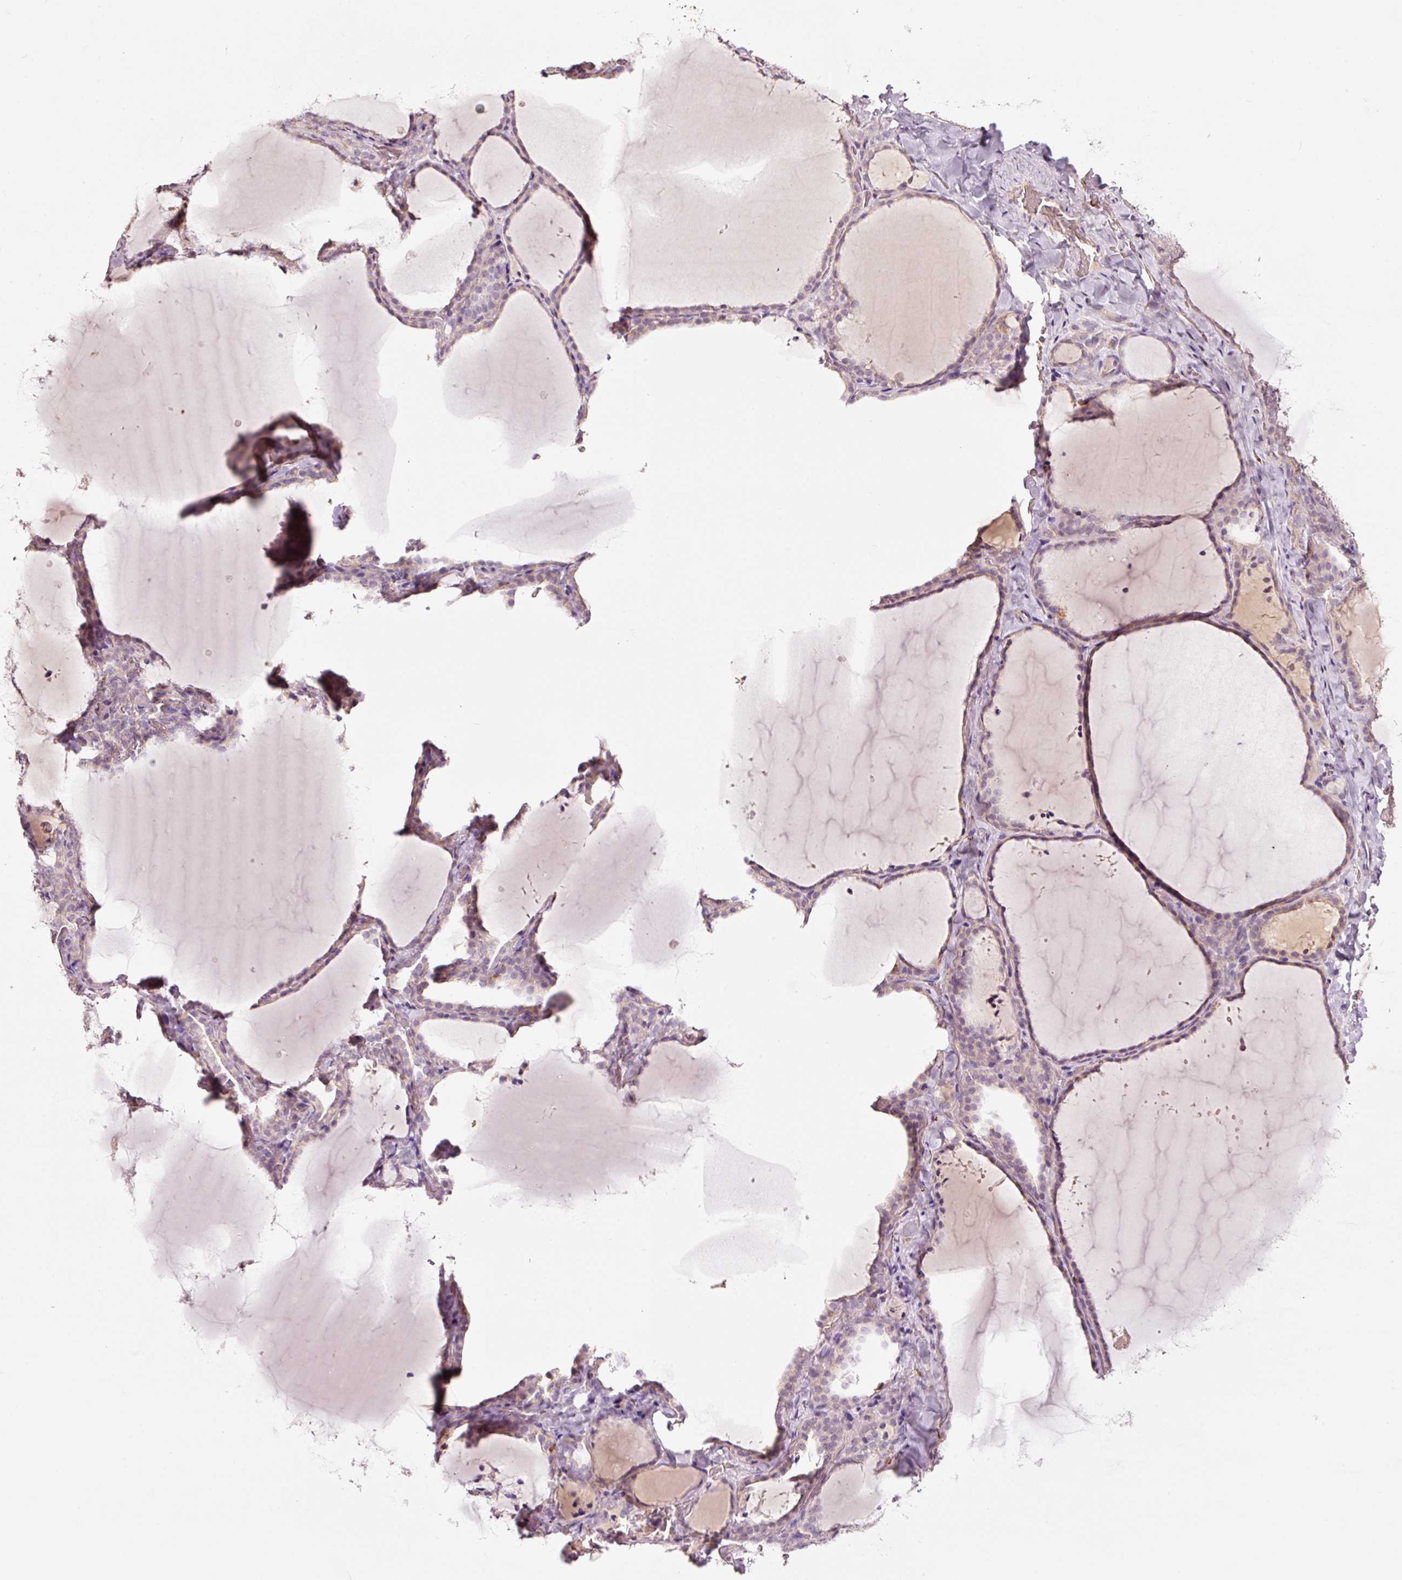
{"staining": {"intensity": "weak", "quantity": ">75%", "location": "cytoplasmic/membranous"}, "tissue": "thyroid gland", "cell_type": "Glandular cells", "image_type": "normal", "snomed": [{"axis": "morphology", "description": "Normal tissue, NOS"}, {"axis": "topography", "description": "Thyroid gland"}], "caption": "The photomicrograph shows staining of unremarkable thyroid gland, revealing weak cytoplasmic/membranous protein positivity (brown color) within glandular cells.", "gene": "LDHAL6B", "patient": {"sex": "female", "age": 22}}